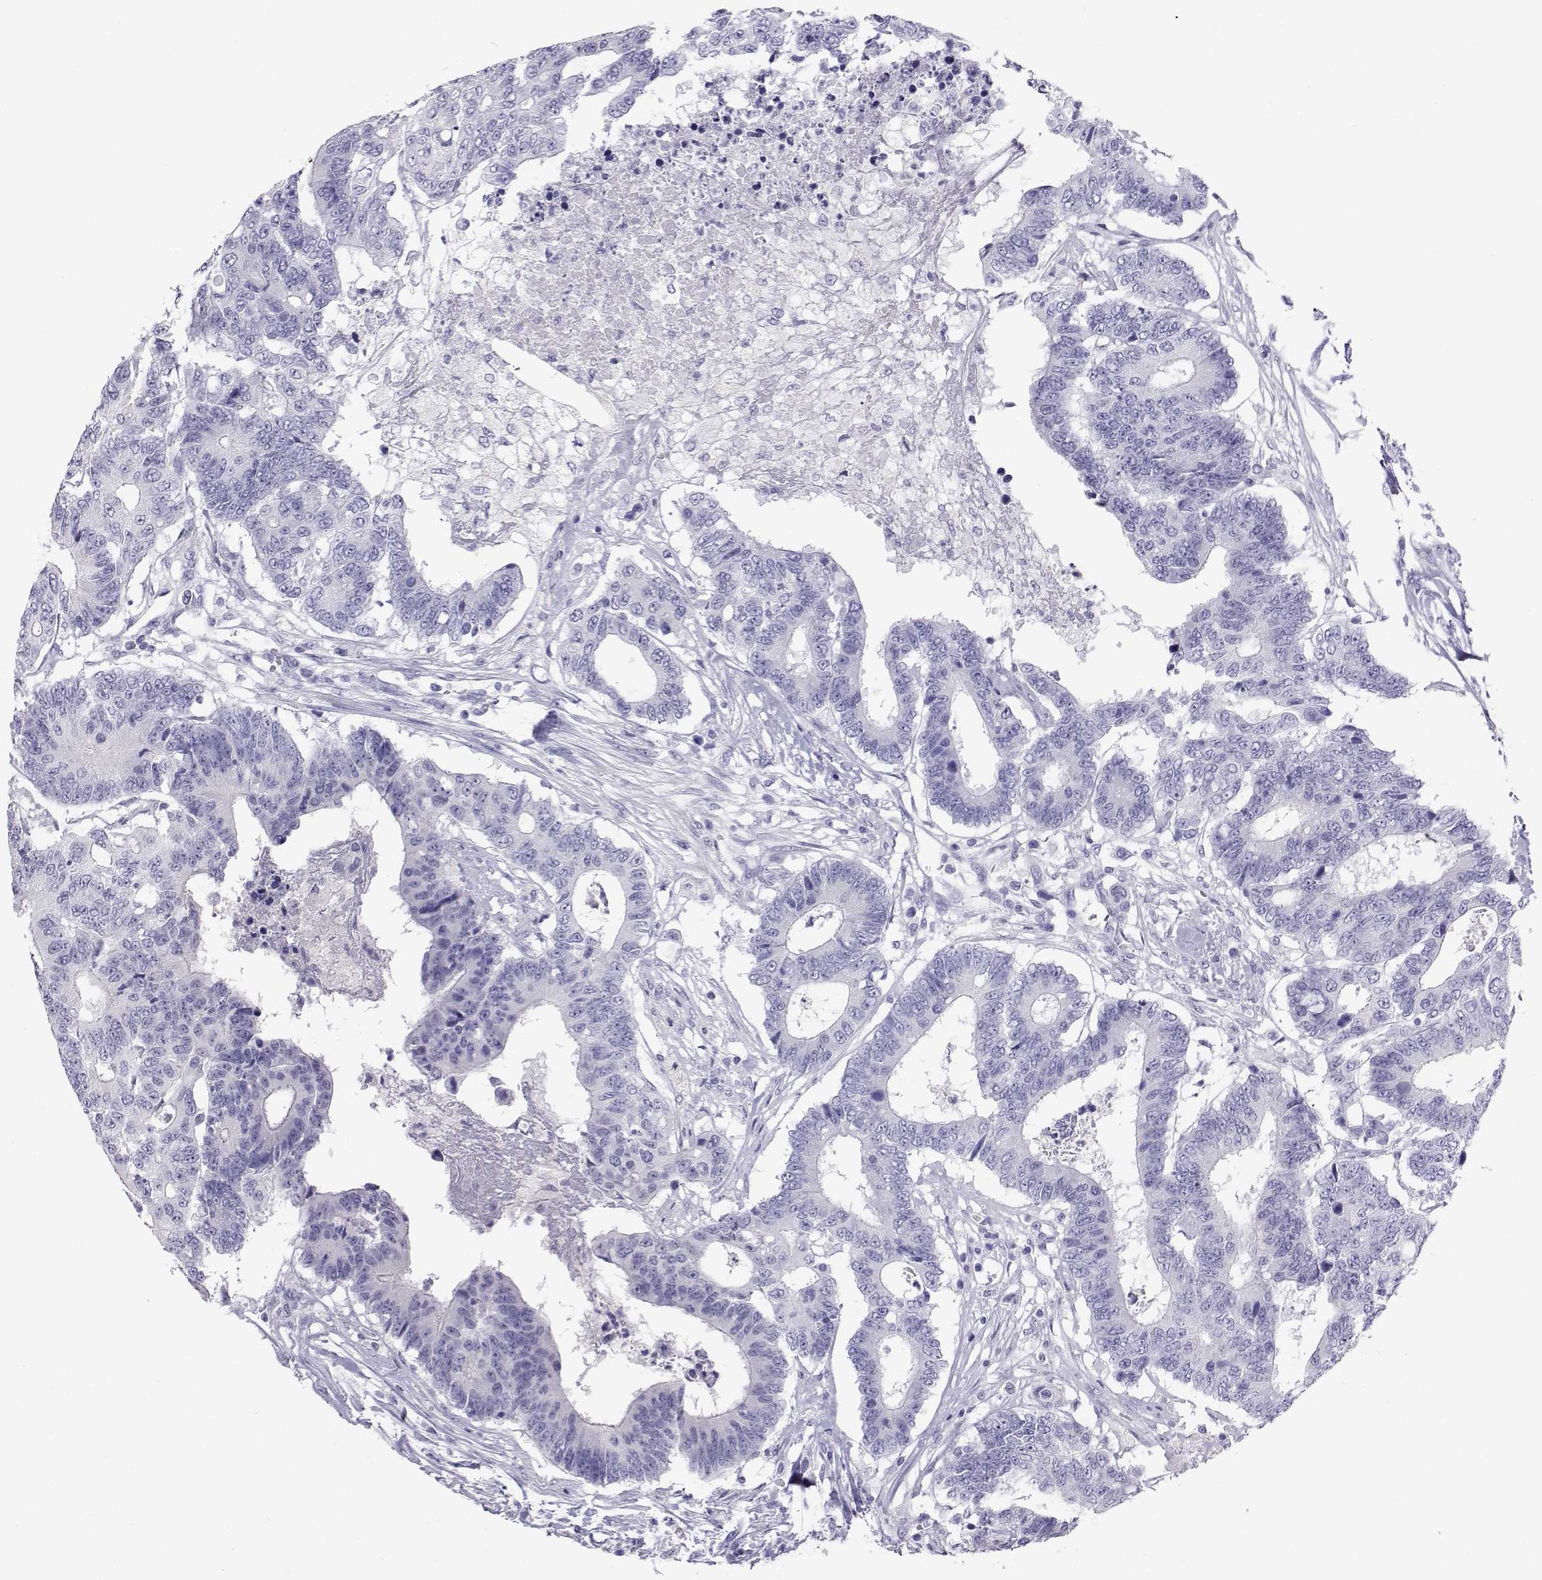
{"staining": {"intensity": "negative", "quantity": "none", "location": "none"}, "tissue": "colorectal cancer", "cell_type": "Tumor cells", "image_type": "cancer", "snomed": [{"axis": "morphology", "description": "Adenocarcinoma, NOS"}, {"axis": "topography", "description": "Colon"}], "caption": "Human colorectal cancer stained for a protein using immunohistochemistry shows no expression in tumor cells.", "gene": "PLIN4", "patient": {"sex": "female", "age": 48}}